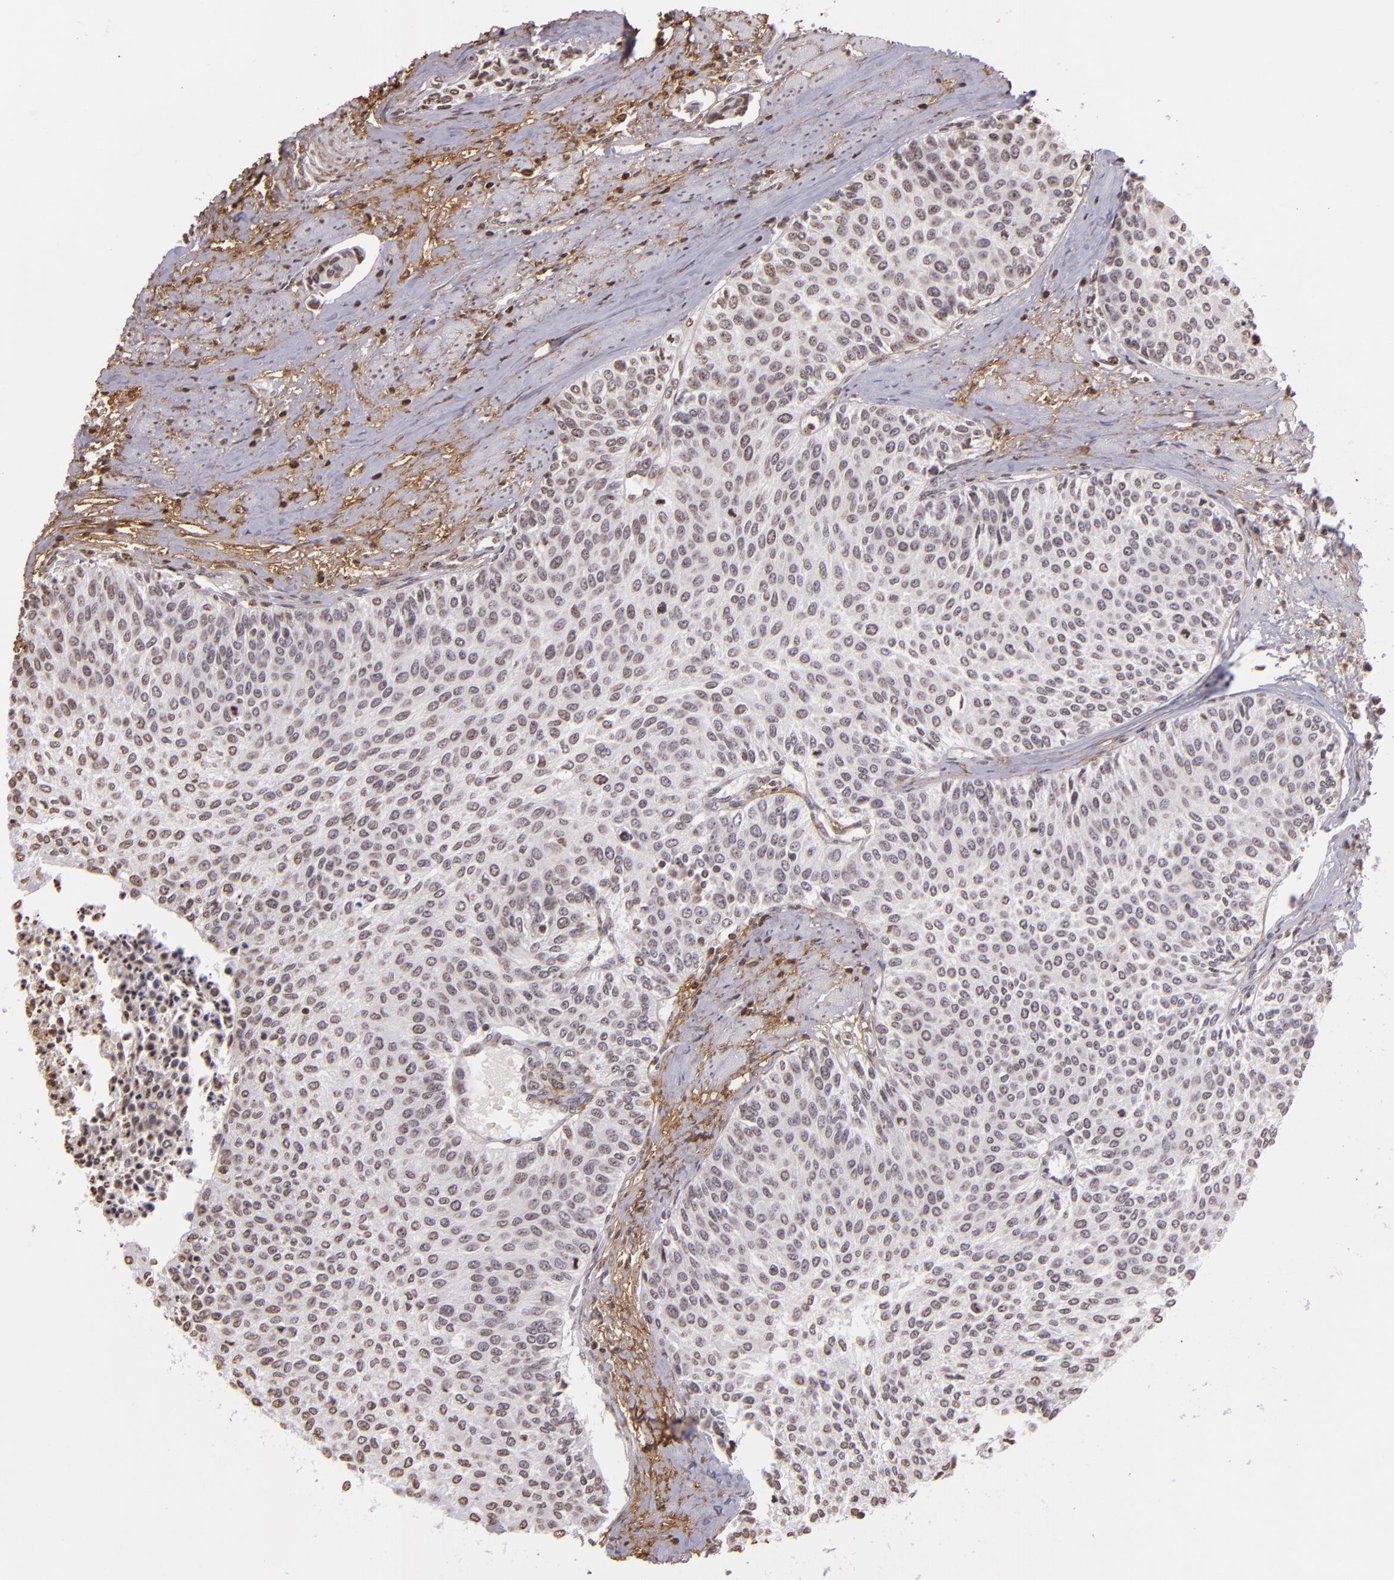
{"staining": {"intensity": "negative", "quantity": "none", "location": "none"}, "tissue": "urothelial cancer", "cell_type": "Tumor cells", "image_type": "cancer", "snomed": [{"axis": "morphology", "description": "Urothelial carcinoma, Low grade"}, {"axis": "topography", "description": "Urinary bladder"}], "caption": "This is an IHC photomicrograph of human urothelial cancer. There is no expression in tumor cells.", "gene": "THRB", "patient": {"sex": "female", "age": 73}}